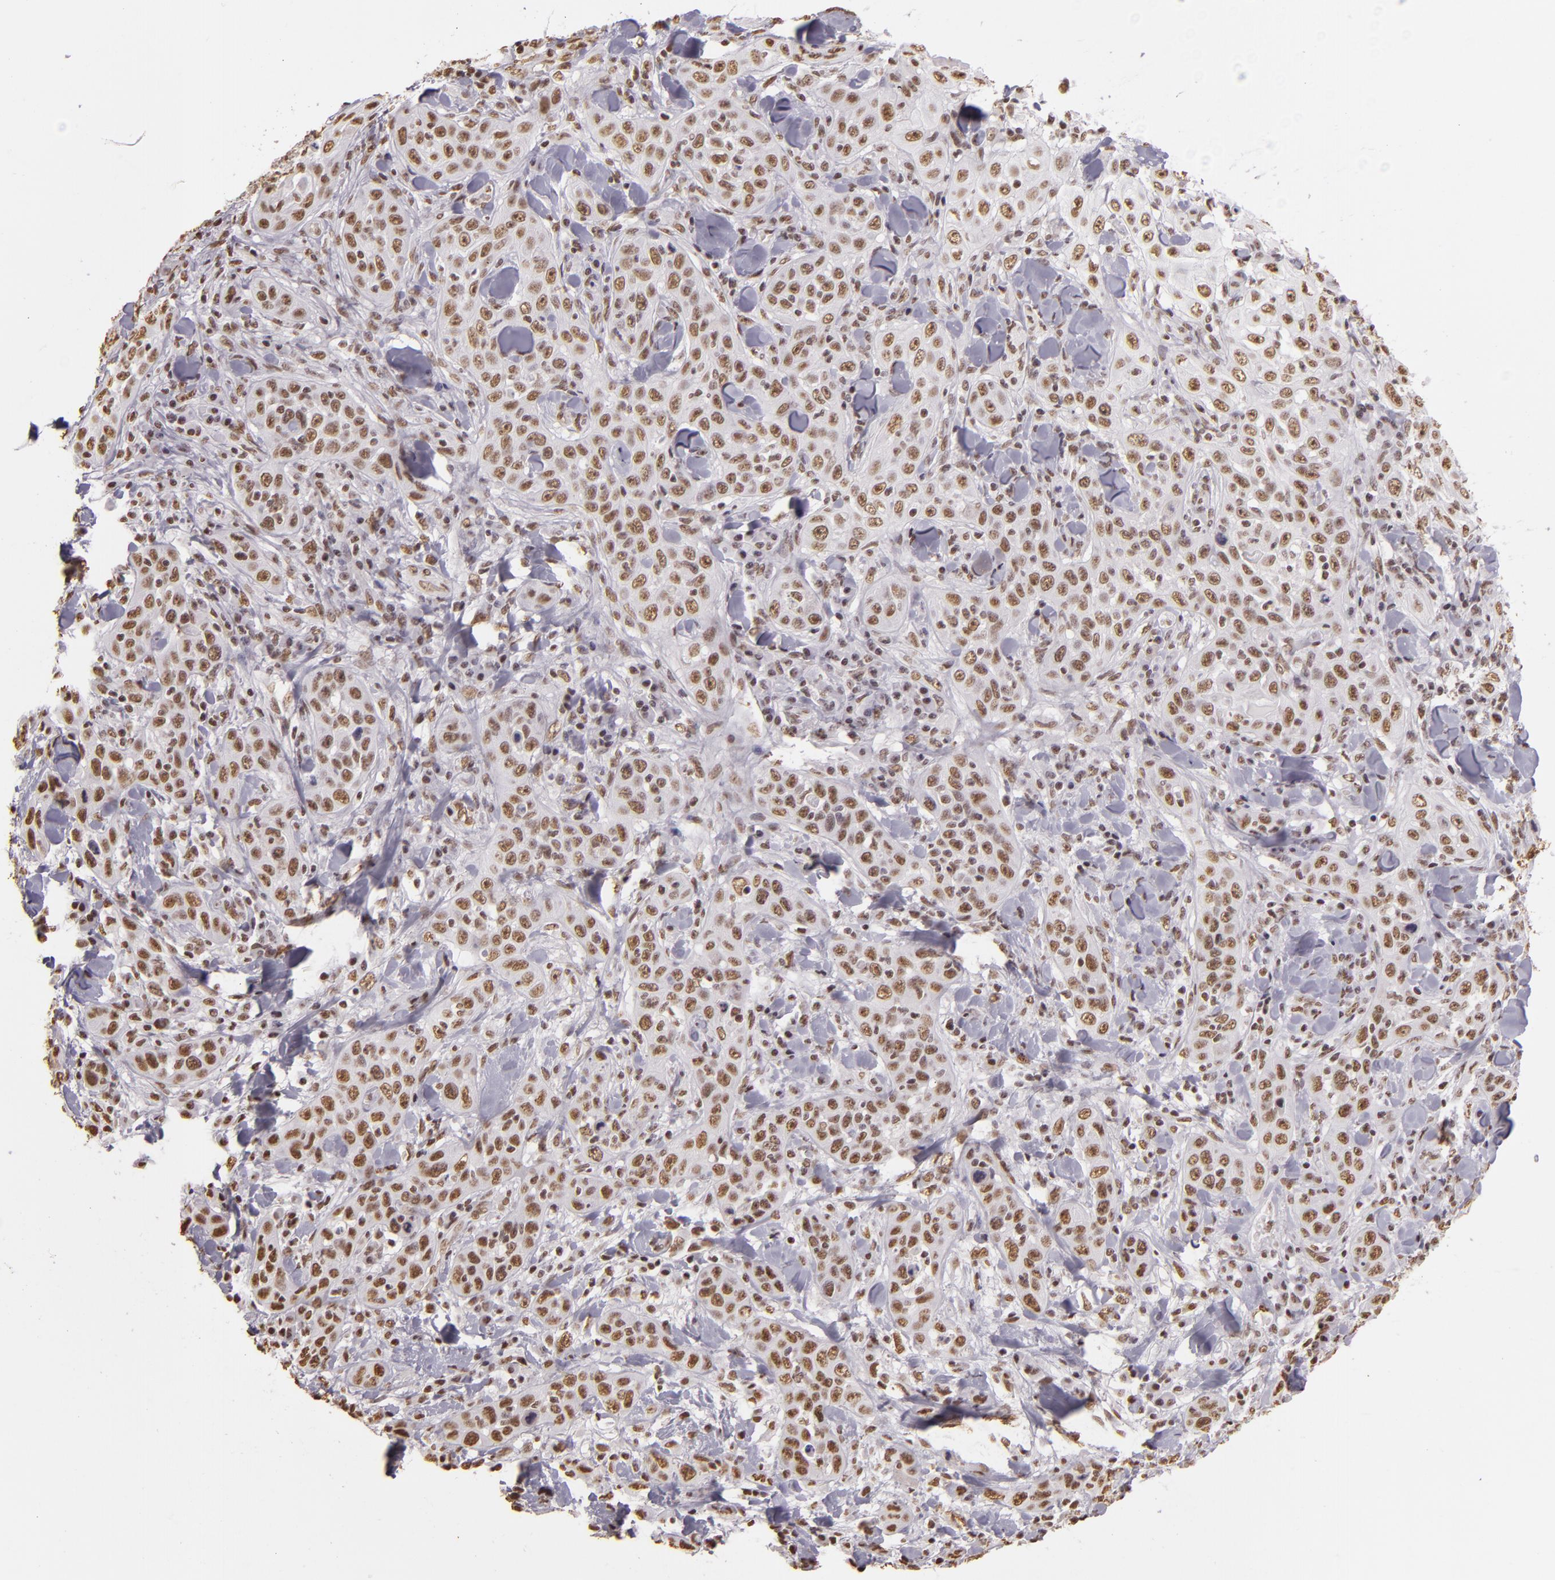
{"staining": {"intensity": "weak", "quantity": ">75%", "location": "nuclear"}, "tissue": "skin cancer", "cell_type": "Tumor cells", "image_type": "cancer", "snomed": [{"axis": "morphology", "description": "Squamous cell carcinoma, NOS"}, {"axis": "topography", "description": "Skin"}], "caption": "The photomicrograph exhibits a brown stain indicating the presence of a protein in the nuclear of tumor cells in squamous cell carcinoma (skin). Using DAB (brown) and hematoxylin (blue) stains, captured at high magnification using brightfield microscopy.", "gene": "PAPOLA", "patient": {"sex": "male", "age": 84}}